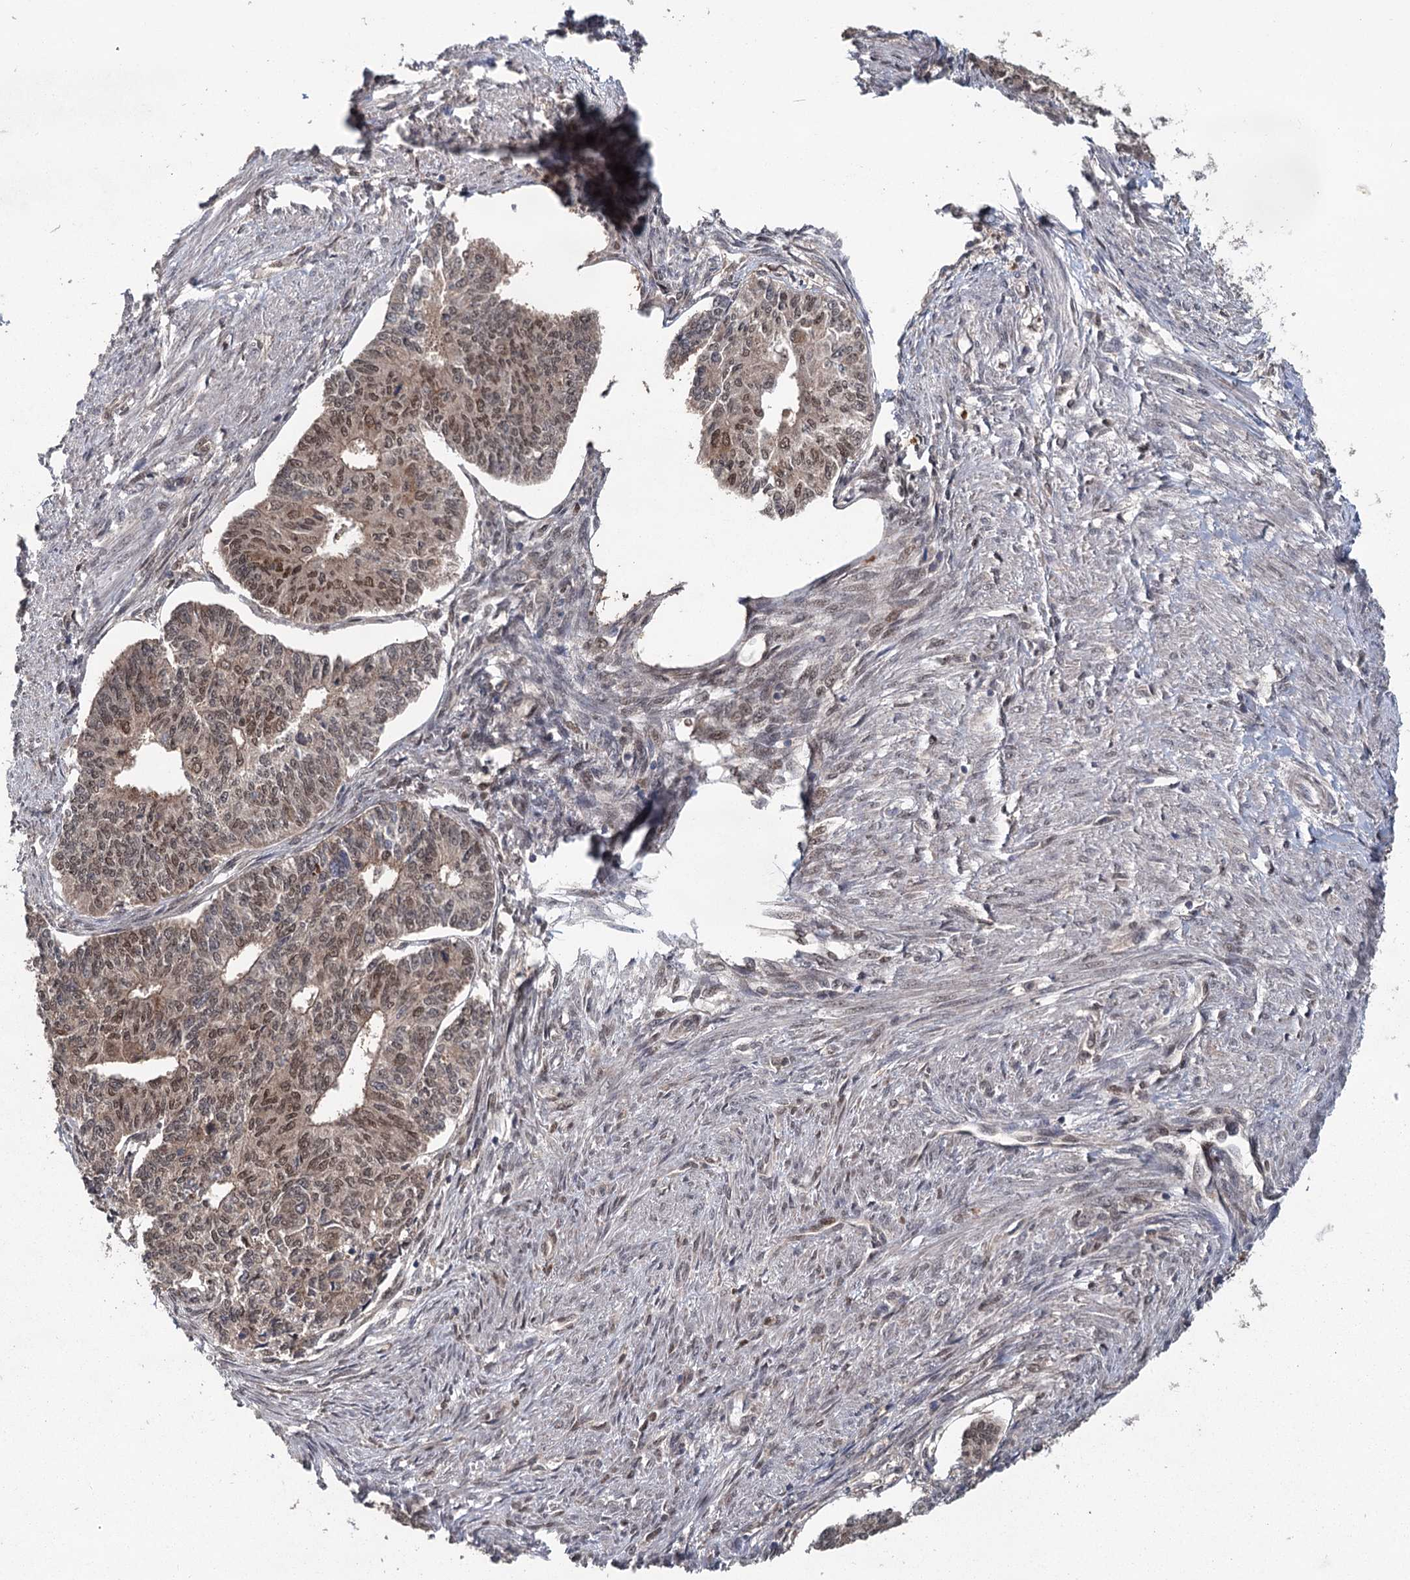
{"staining": {"intensity": "weak", "quantity": "25%-75%", "location": "nuclear"}, "tissue": "endometrial cancer", "cell_type": "Tumor cells", "image_type": "cancer", "snomed": [{"axis": "morphology", "description": "Adenocarcinoma, NOS"}, {"axis": "topography", "description": "Endometrium"}], "caption": "Protein expression analysis of endometrial cancer shows weak nuclear positivity in about 25%-75% of tumor cells.", "gene": "MYG1", "patient": {"sex": "female", "age": 32}}